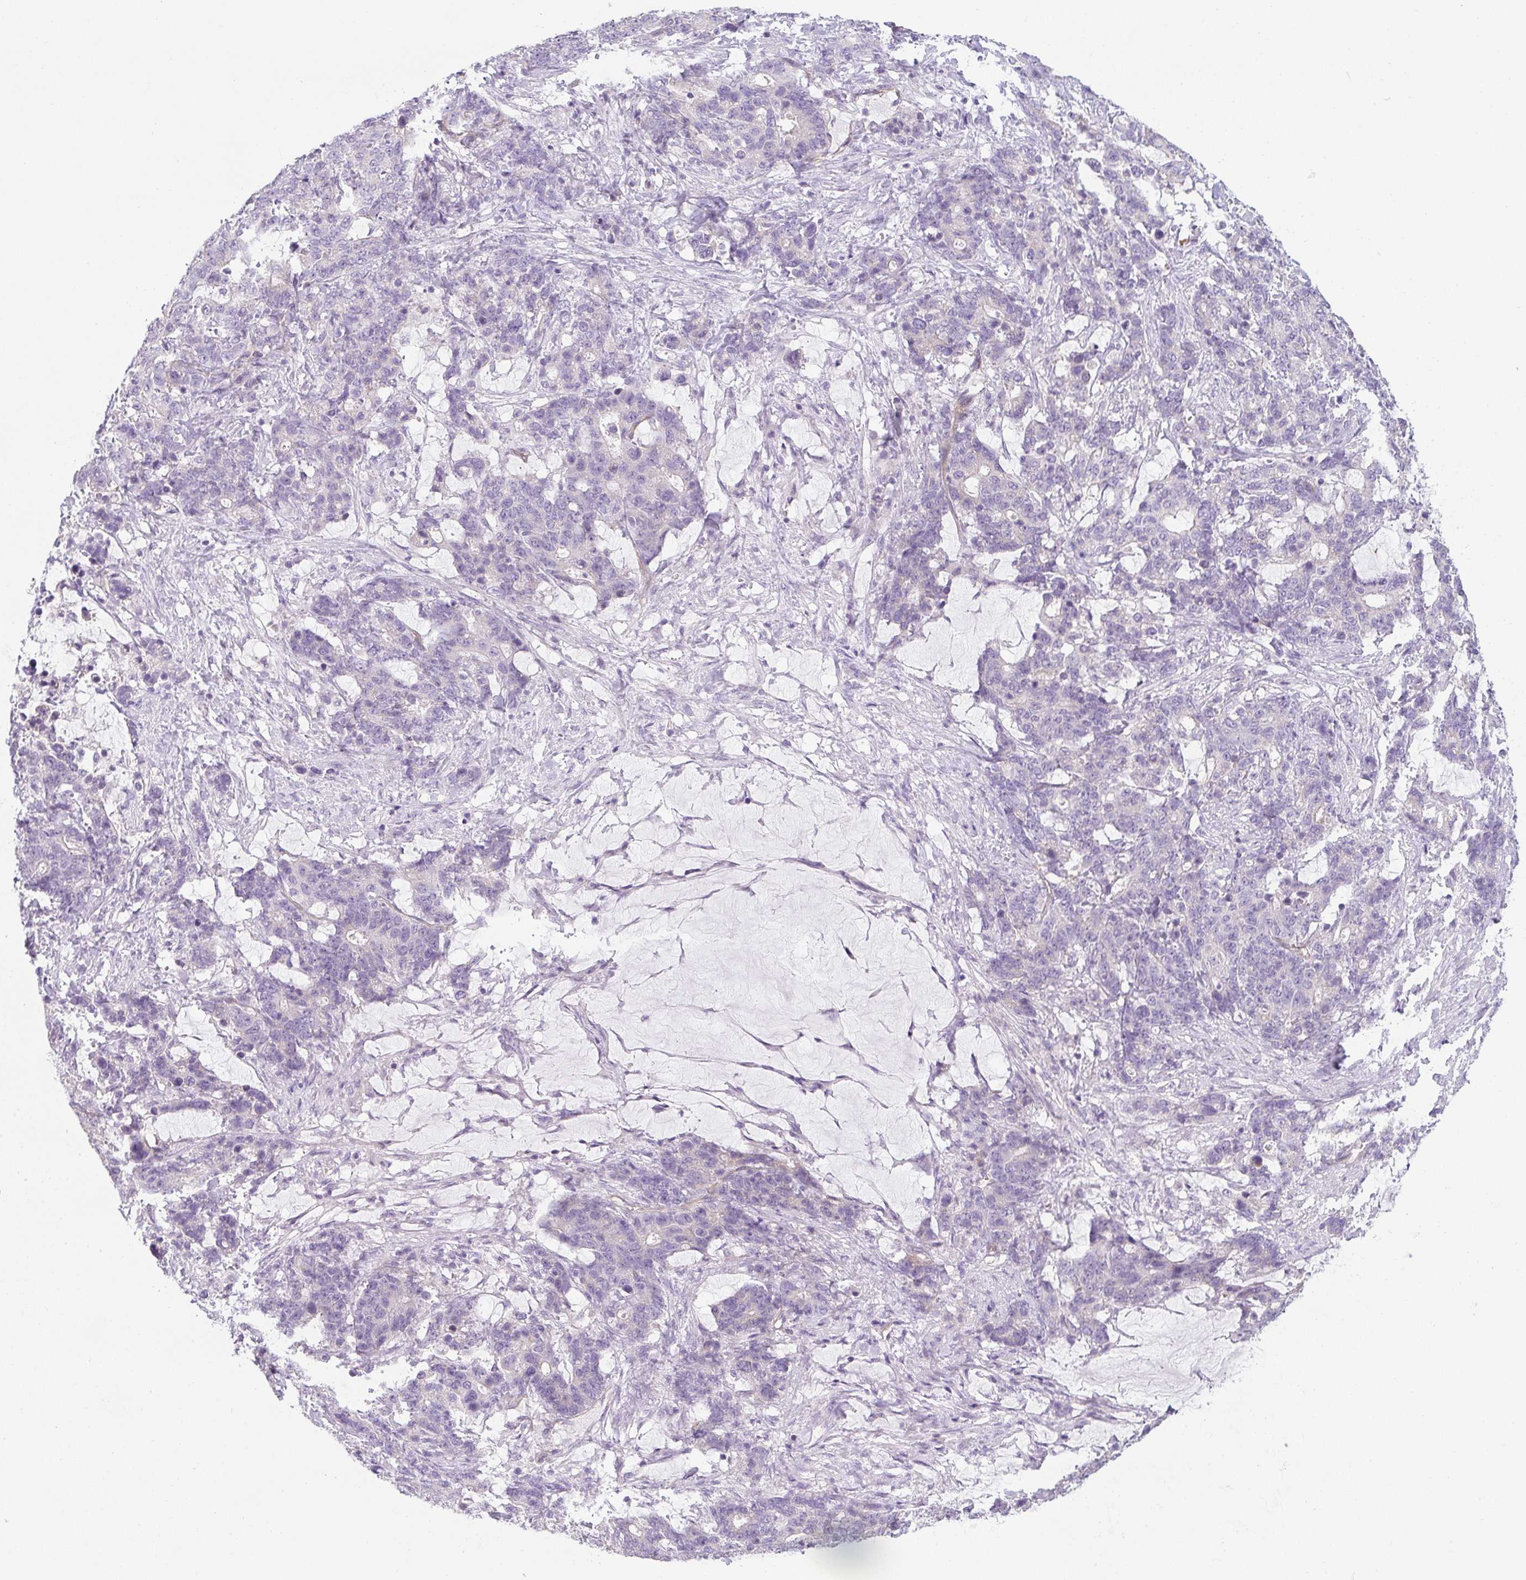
{"staining": {"intensity": "negative", "quantity": "none", "location": "none"}, "tissue": "stomach cancer", "cell_type": "Tumor cells", "image_type": "cancer", "snomed": [{"axis": "morphology", "description": "Normal tissue, NOS"}, {"axis": "morphology", "description": "Adenocarcinoma, NOS"}, {"axis": "topography", "description": "Stomach"}], "caption": "Human stomach cancer (adenocarcinoma) stained for a protein using IHC exhibits no expression in tumor cells.", "gene": "FILIP1", "patient": {"sex": "female", "age": 64}}